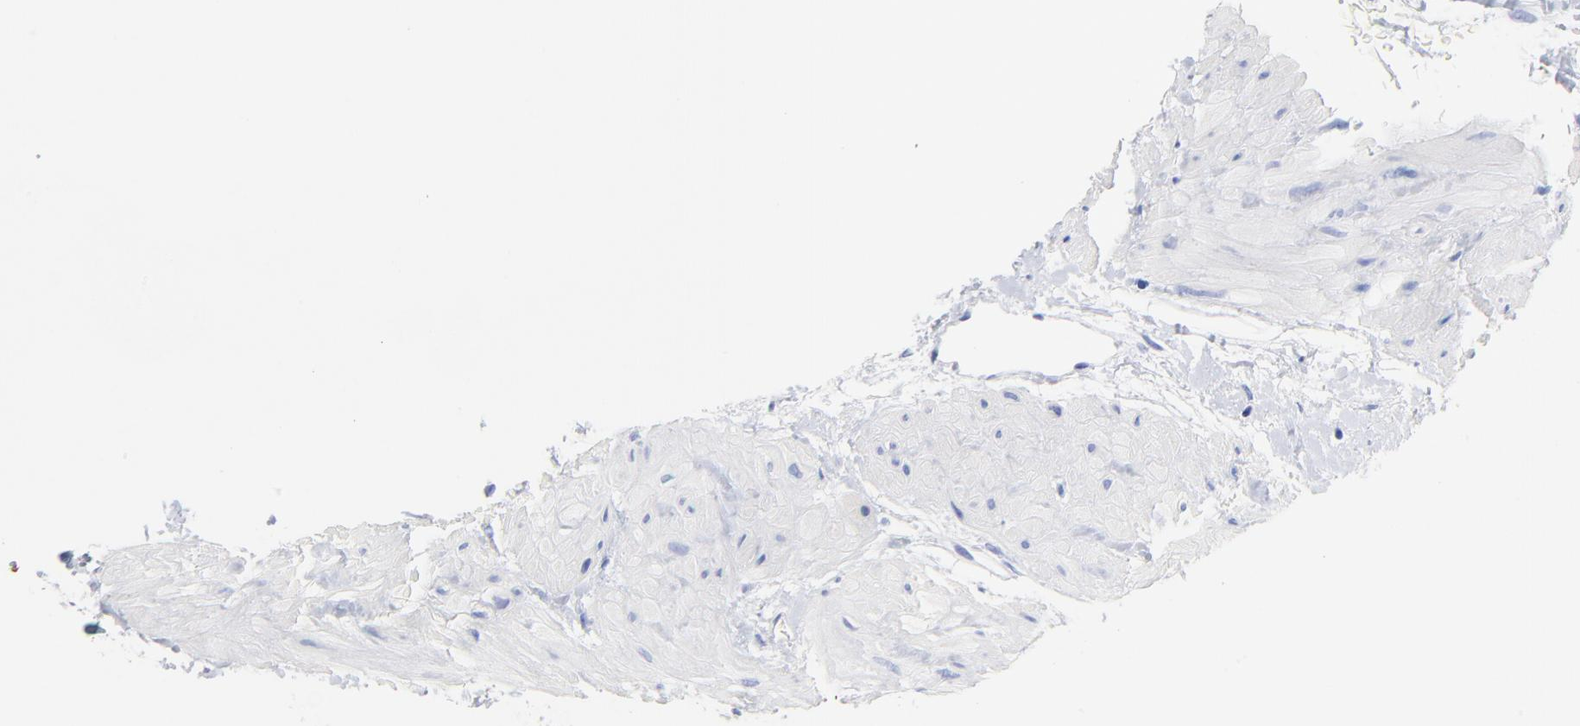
{"staining": {"intensity": "negative", "quantity": "none", "location": "none"}, "tissue": "gallbladder", "cell_type": "Glandular cells", "image_type": "normal", "snomed": [{"axis": "morphology", "description": "Normal tissue, NOS"}, {"axis": "morphology", "description": "Inflammation, NOS"}, {"axis": "topography", "description": "Gallbladder"}], "caption": "Immunohistochemical staining of normal gallbladder displays no significant positivity in glandular cells.", "gene": "ACY1", "patient": {"sex": "male", "age": 66}}